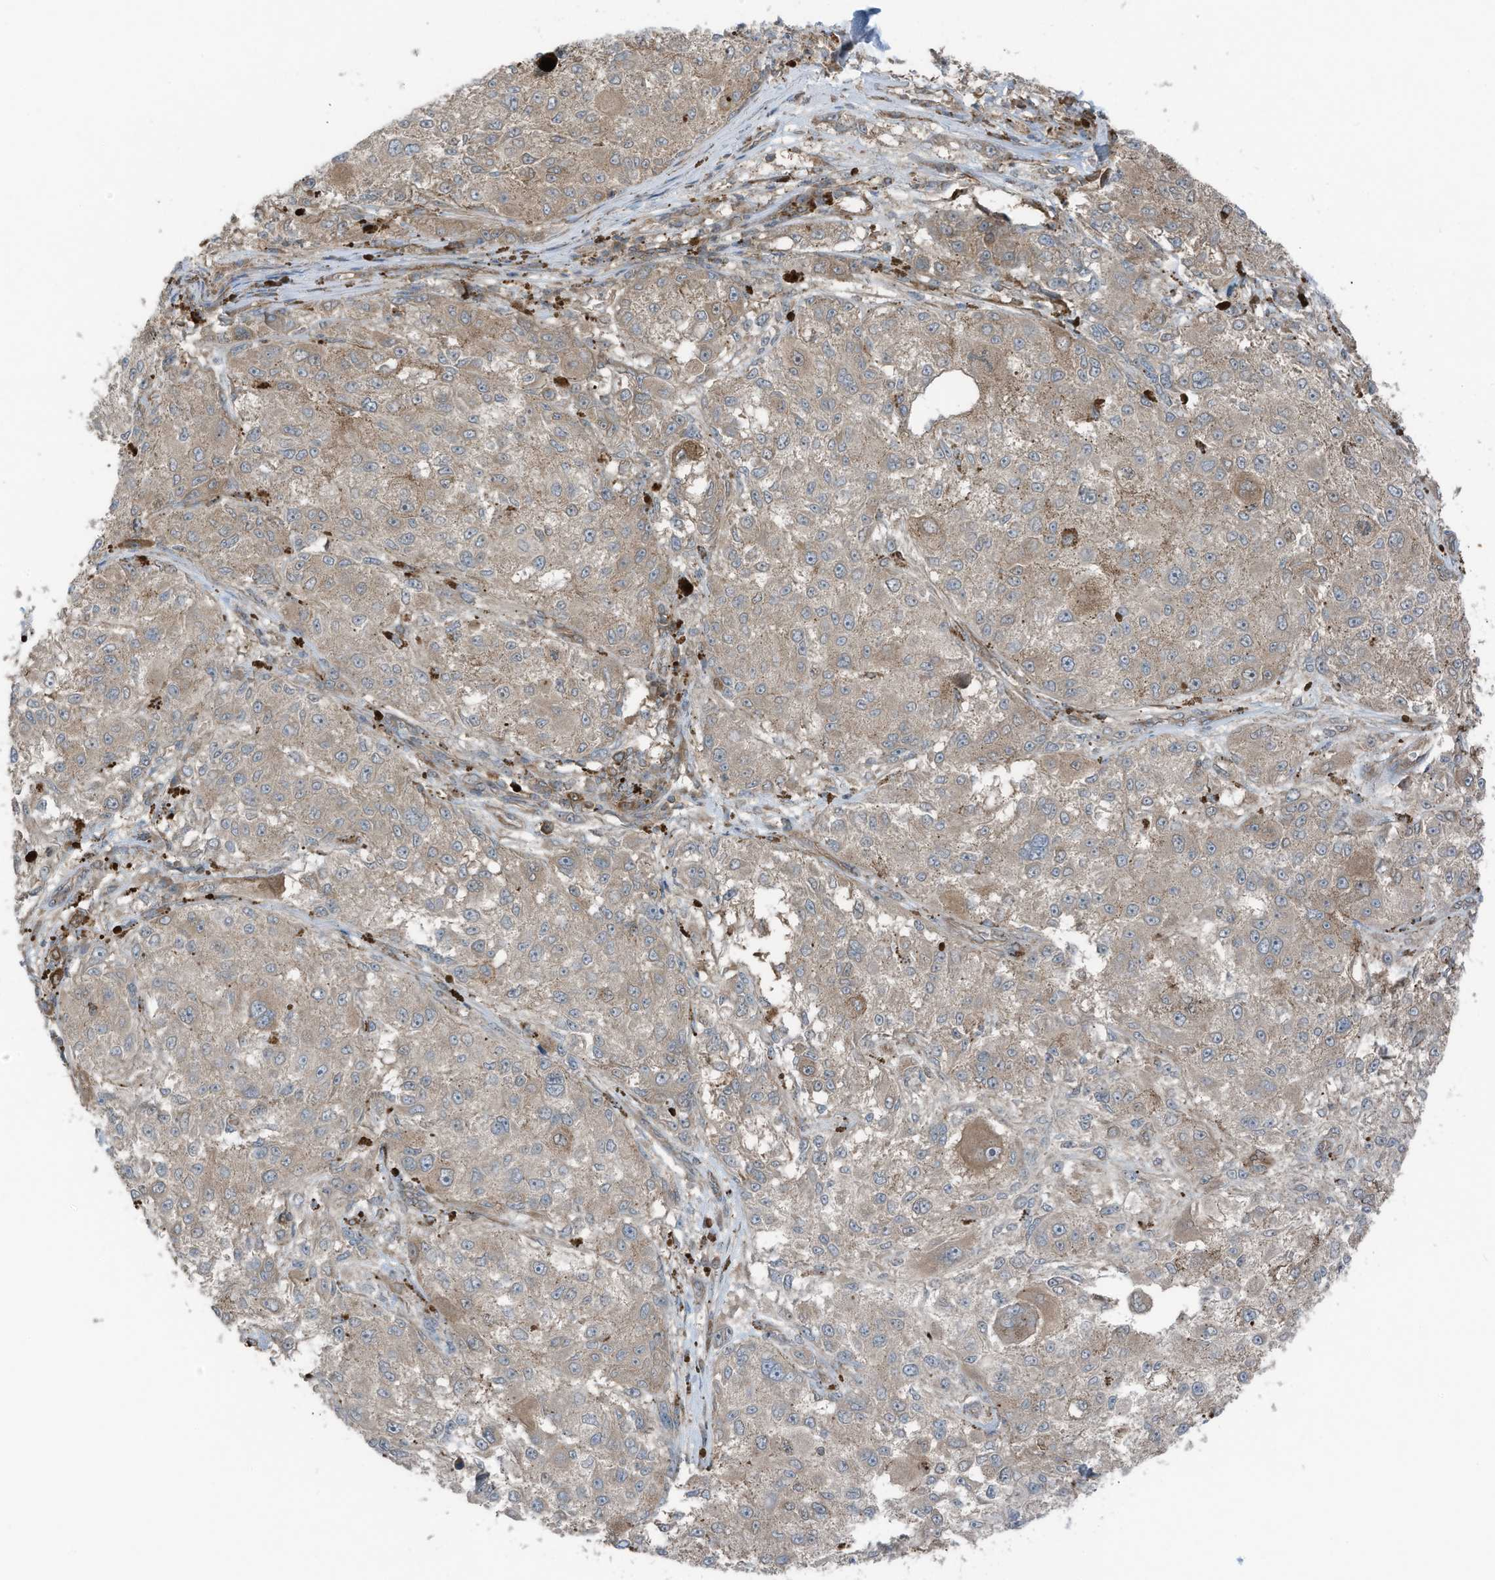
{"staining": {"intensity": "weak", "quantity": "25%-75%", "location": "cytoplasmic/membranous"}, "tissue": "melanoma", "cell_type": "Tumor cells", "image_type": "cancer", "snomed": [{"axis": "morphology", "description": "Necrosis, NOS"}, {"axis": "morphology", "description": "Malignant melanoma, NOS"}, {"axis": "topography", "description": "Skin"}], "caption": "Immunohistochemical staining of malignant melanoma displays weak cytoplasmic/membranous protein positivity in approximately 25%-75% of tumor cells. (brown staining indicates protein expression, while blue staining denotes nuclei).", "gene": "TXNDC9", "patient": {"sex": "female", "age": 87}}